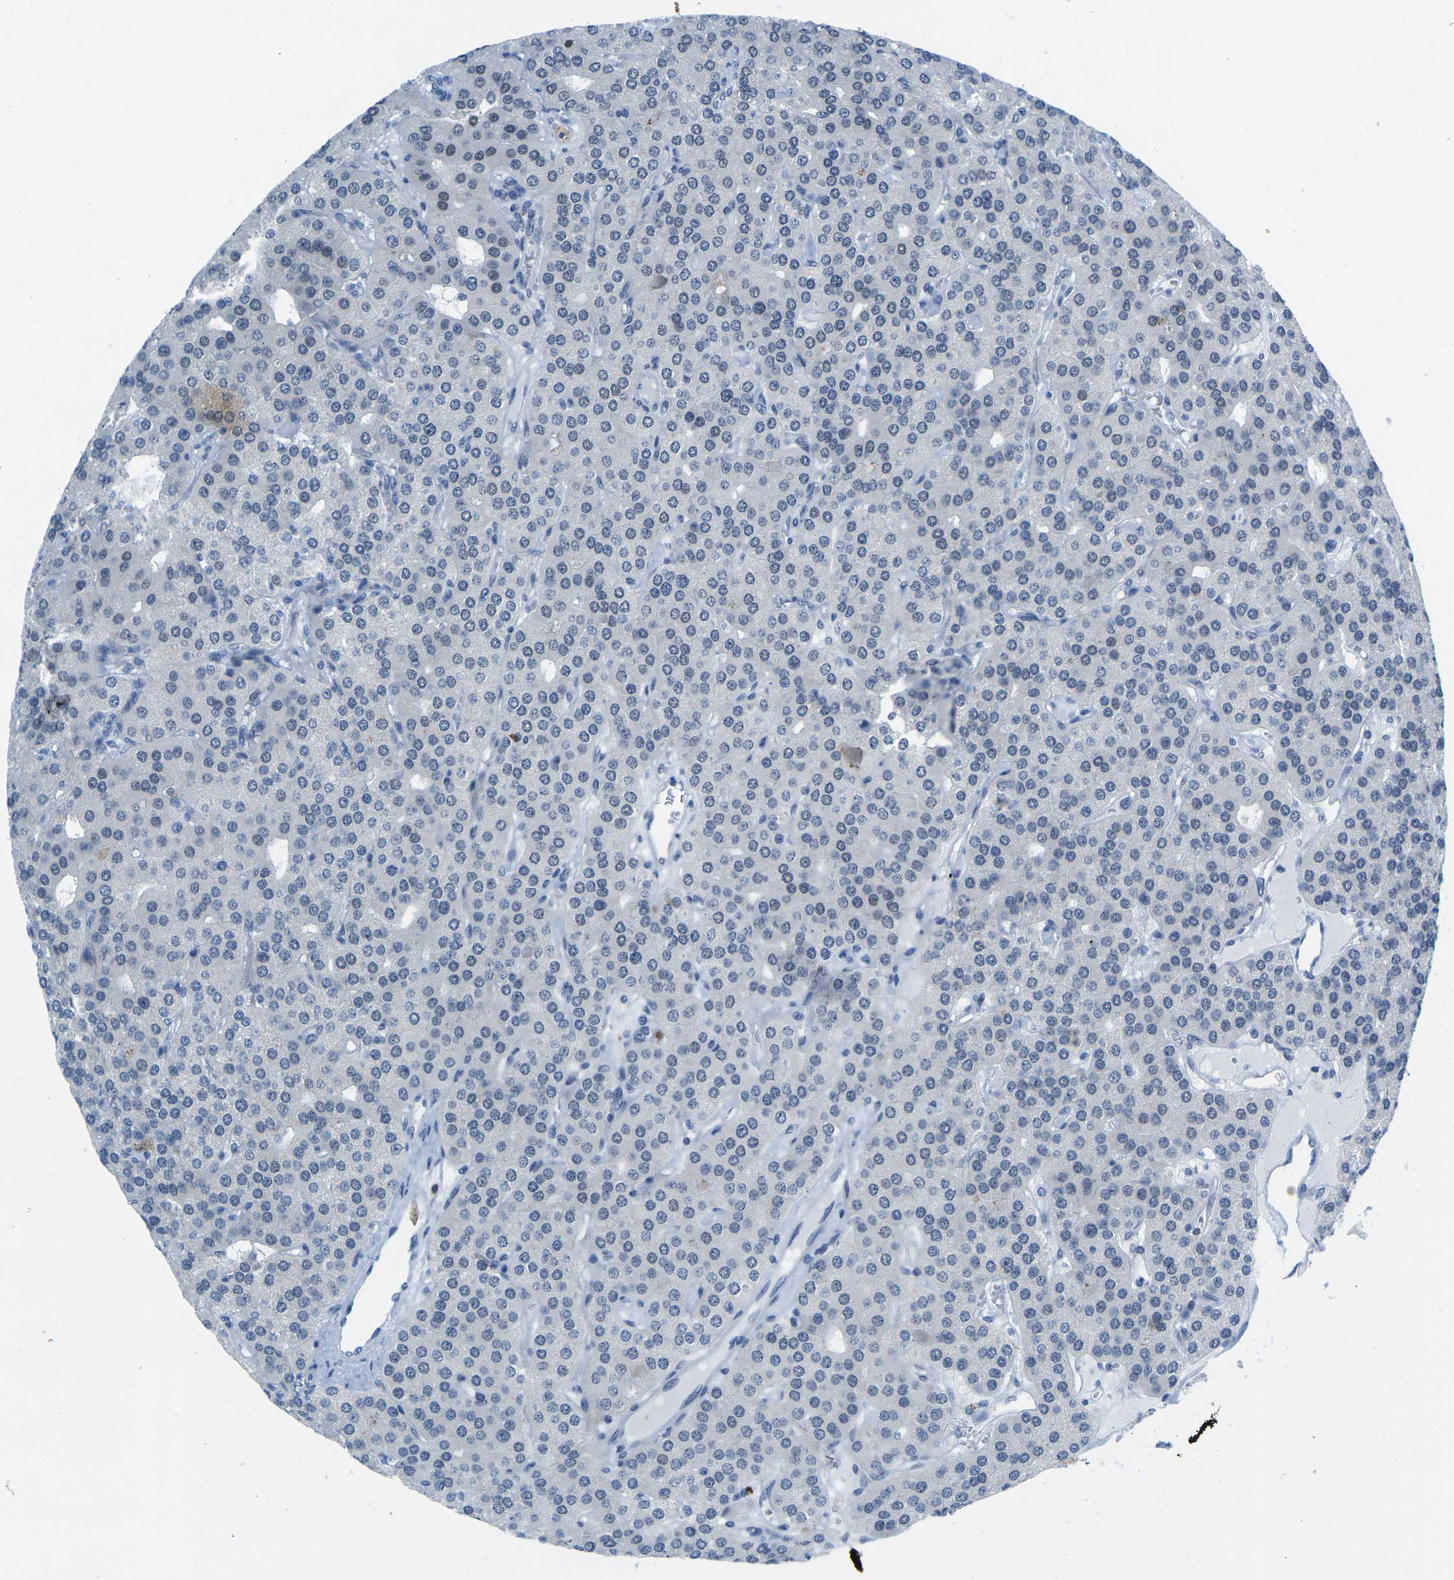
{"staining": {"intensity": "negative", "quantity": "none", "location": "none"}, "tissue": "parathyroid gland", "cell_type": "Glandular cells", "image_type": "normal", "snomed": [{"axis": "morphology", "description": "Normal tissue, NOS"}, {"axis": "morphology", "description": "Adenoma, NOS"}, {"axis": "topography", "description": "Parathyroid gland"}], "caption": "The micrograph demonstrates no staining of glandular cells in normal parathyroid gland. Brightfield microscopy of immunohistochemistry (IHC) stained with DAB (brown) and hematoxylin (blue), captured at high magnification.", "gene": "CD3D", "patient": {"sex": "female", "age": 86}}